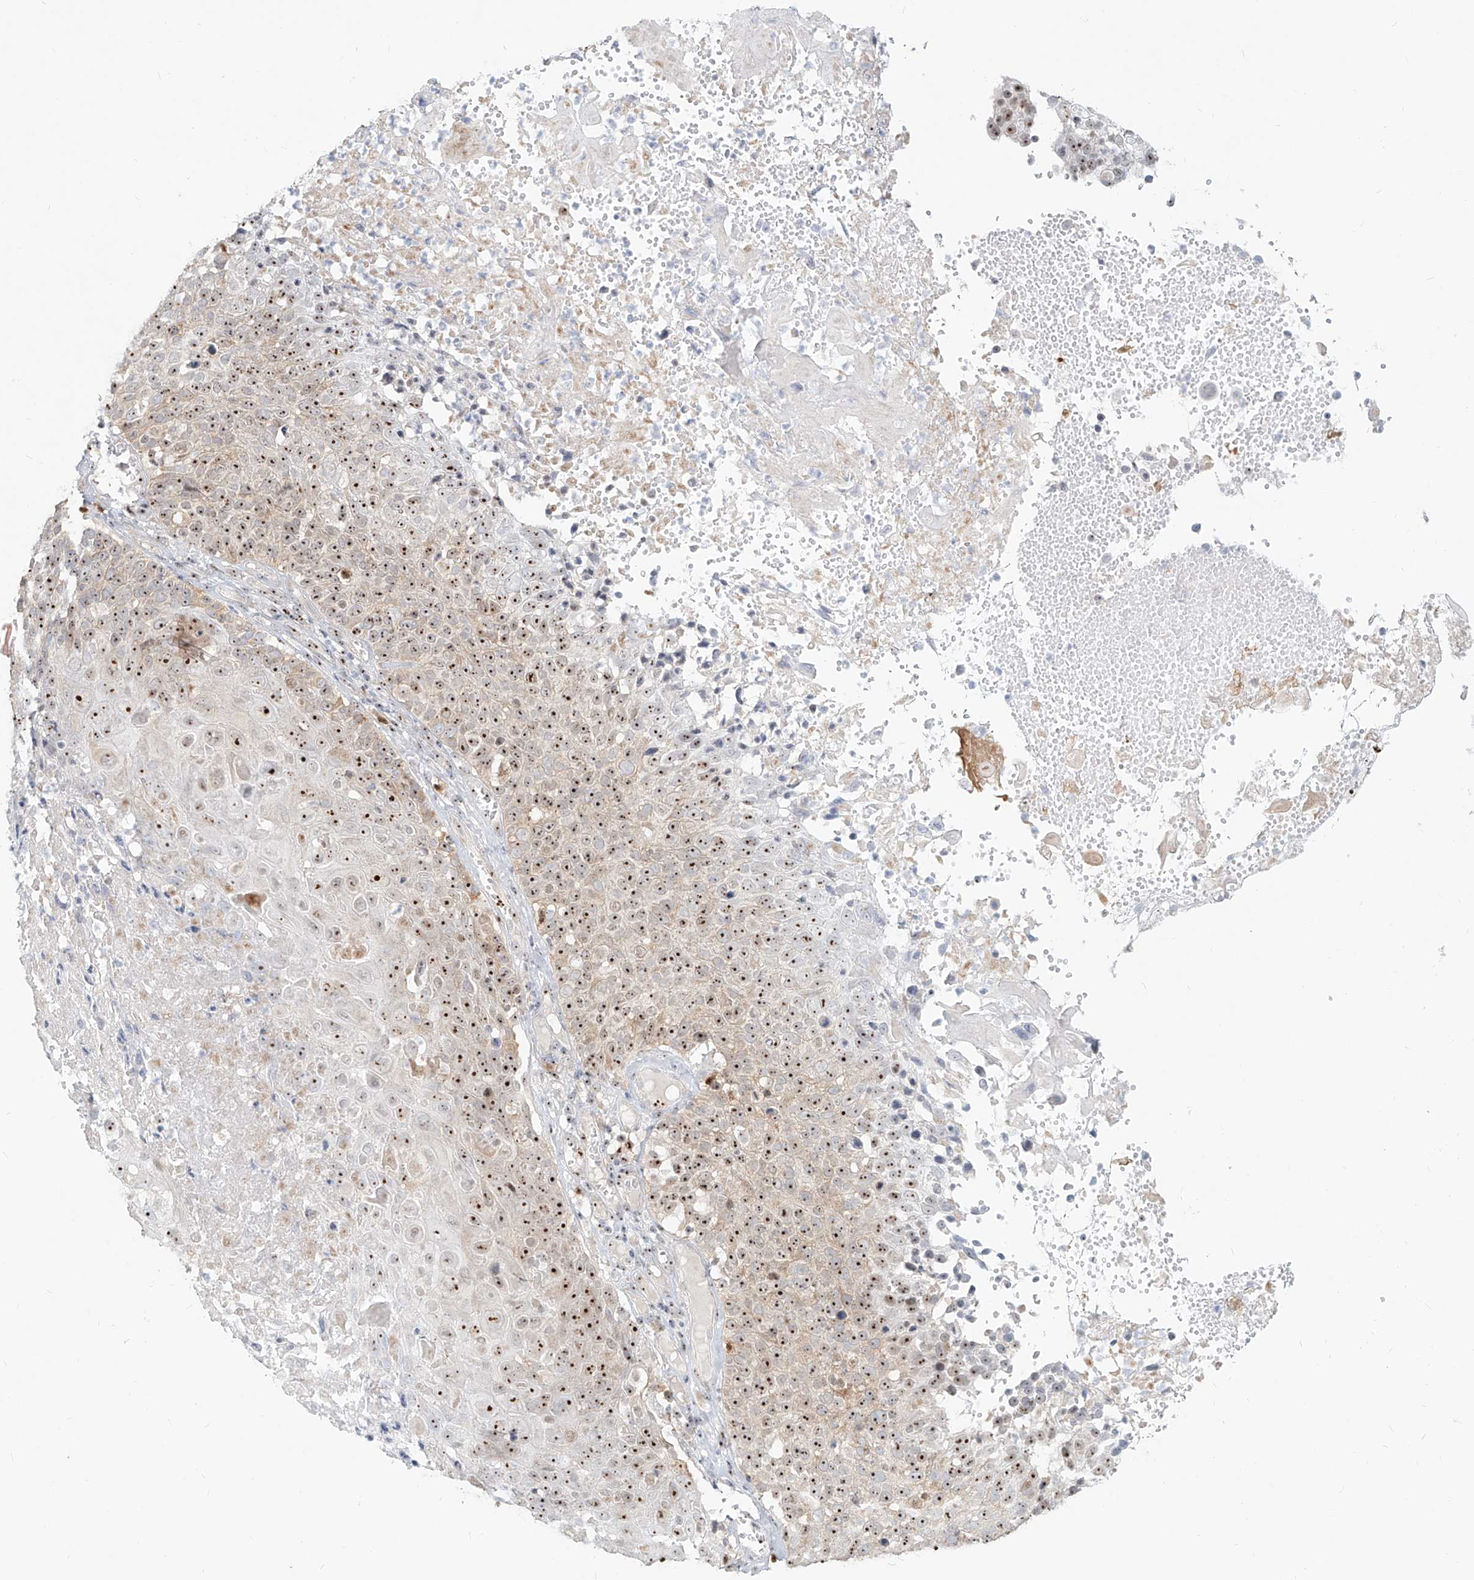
{"staining": {"intensity": "strong", "quantity": ">75%", "location": "nuclear"}, "tissue": "cervical cancer", "cell_type": "Tumor cells", "image_type": "cancer", "snomed": [{"axis": "morphology", "description": "Squamous cell carcinoma, NOS"}, {"axis": "topography", "description": "Cervix"}], "caption": "Squamous cell carcinoma (cervical) was stained to show a protein in brown. There is high levels of strong nuclear positivity in approximately >75% of tumor cells. (DAB (3,3'-diaminobenzidine) = brown stain, brightfield microscopy at high magnification).", "gene": "BYSL", "patient": {"sex": "female", "age": 74}}